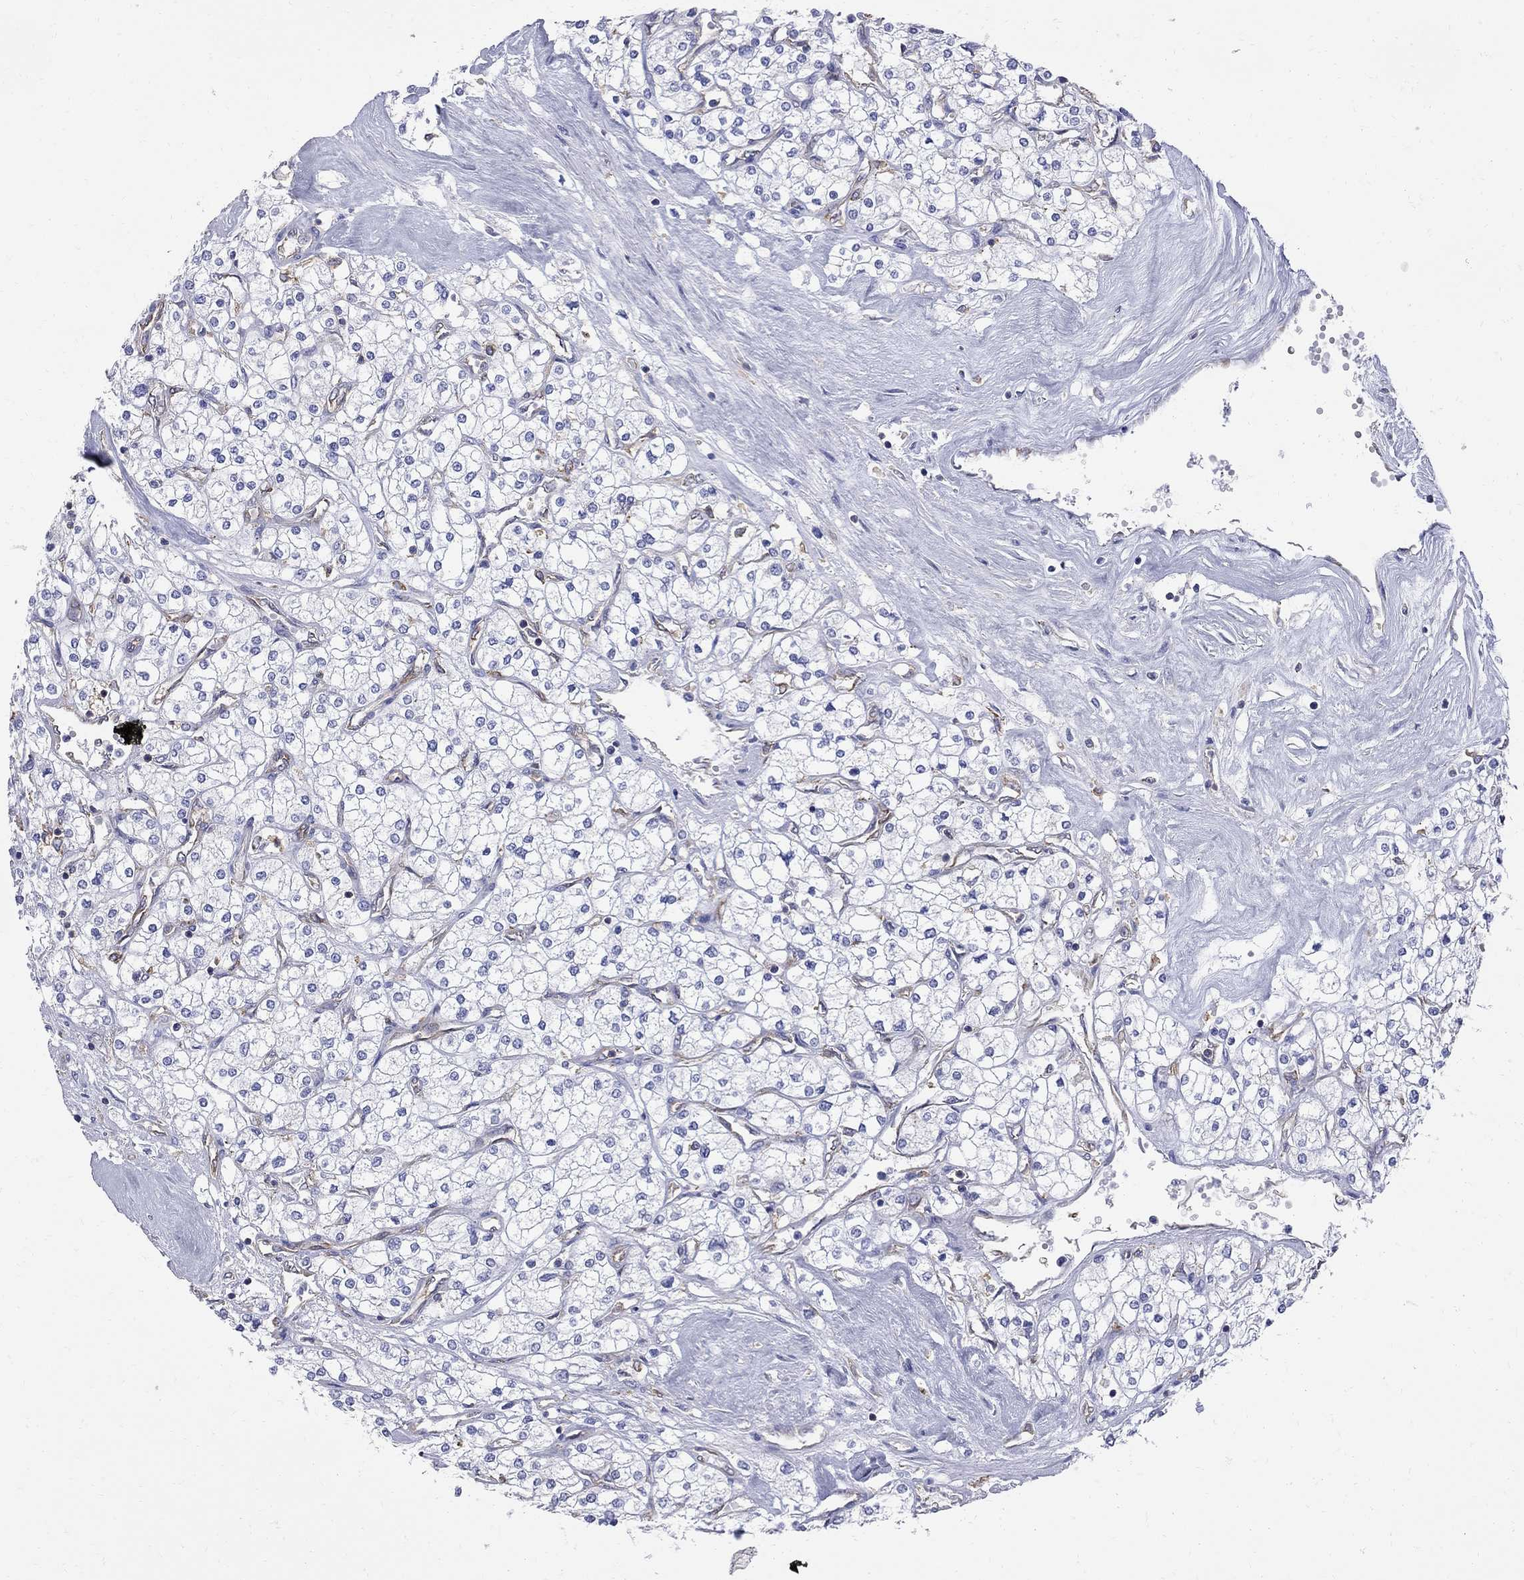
{"staining": {"intensity": "negative", "quantity": "none", "location": "none"}, "tissue": "renal cancer", "cell_type": "Tumor cells", "image_type": "cancer", "snomed": [{"axis": "morphology", "description": "Adenocarcinoma, NOS"}, {"axis": "topography", "description": "Kidney"}], "caption": "This histopathology image is of renal cancer (adenocarcinoma) stained with IHC to label a protein in brown with the nuclei are counter-stained blue. There is no expression in tumor cells.", "gene": "ABI3", "patient": {"sex": "male", "age": 80}}